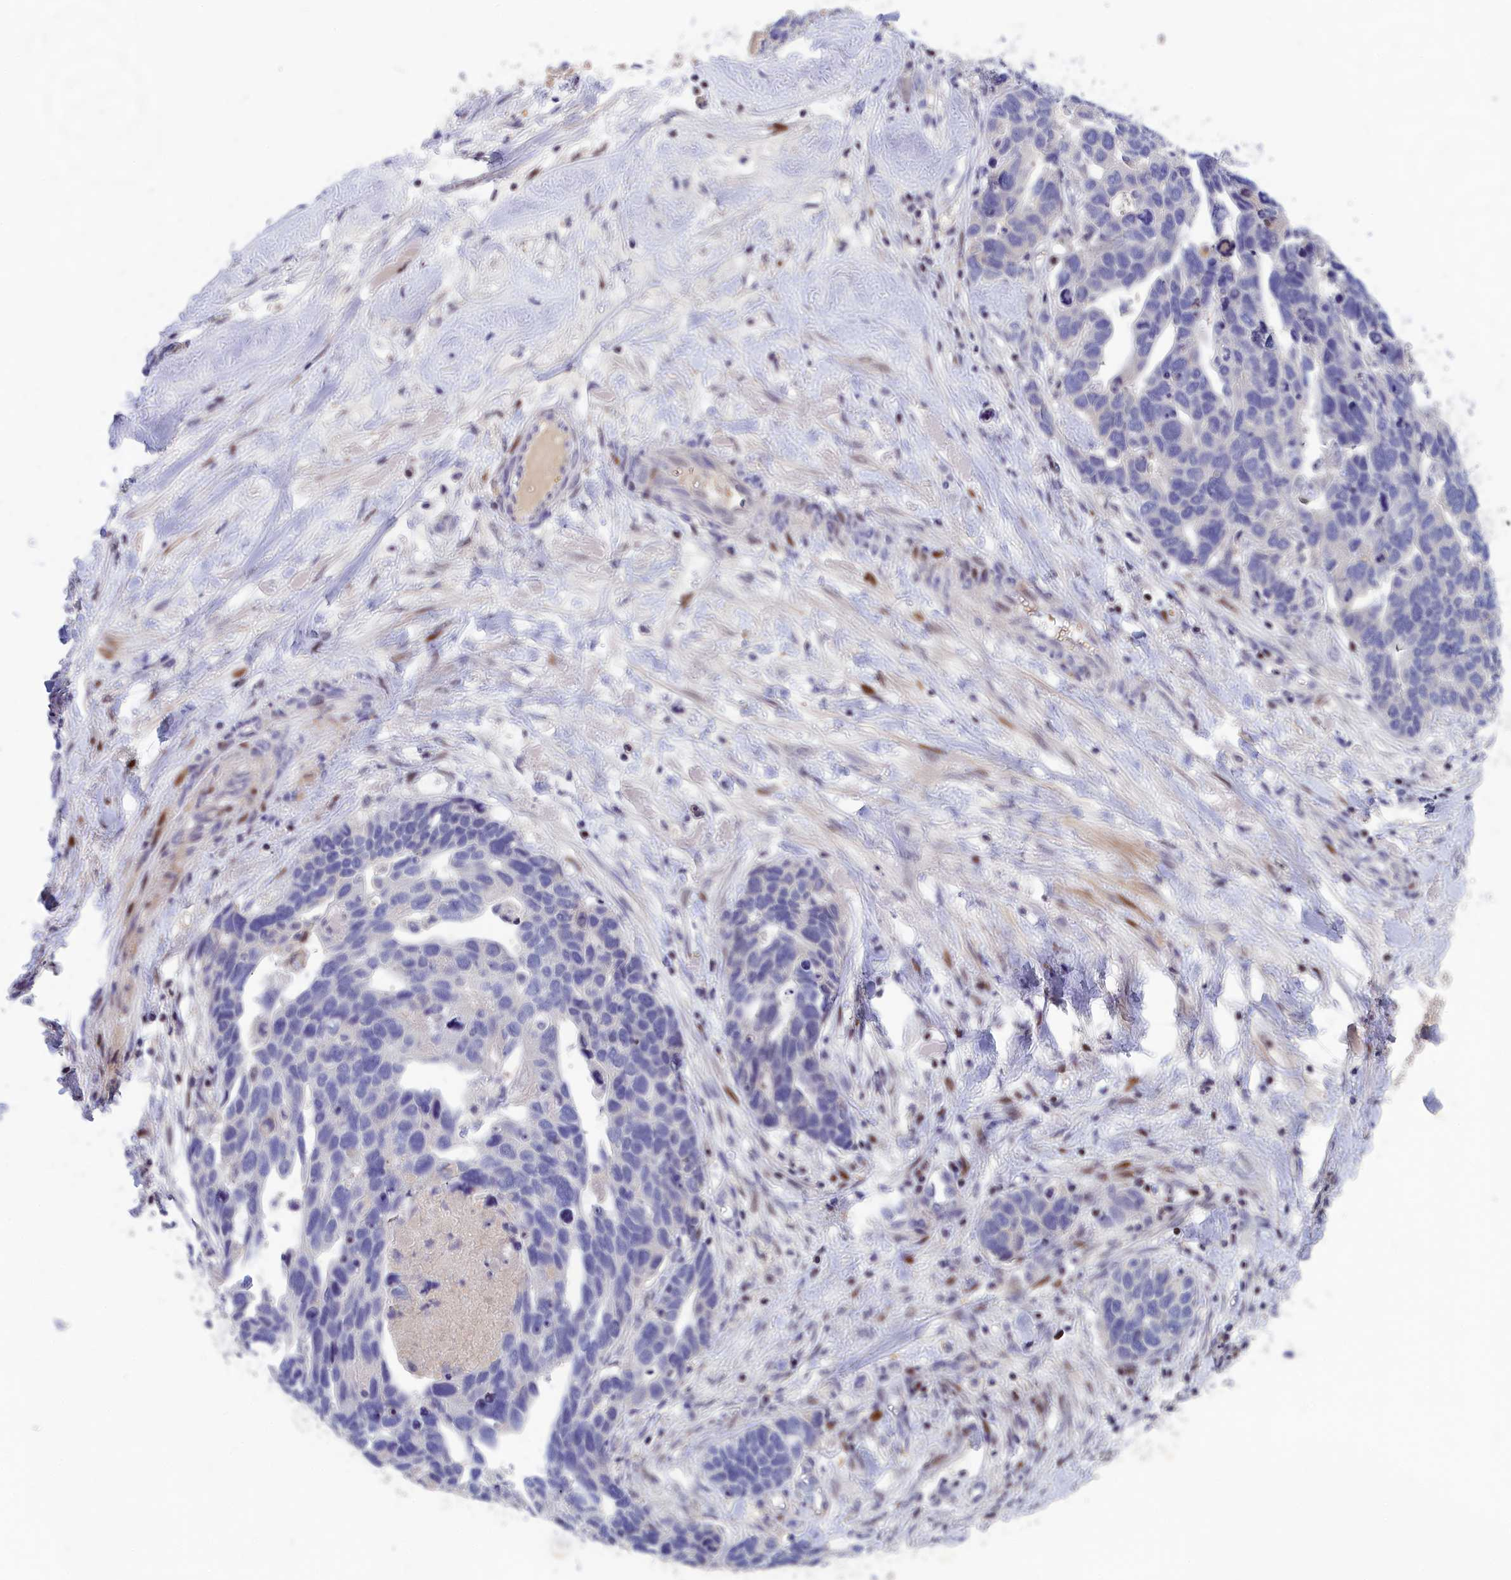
{"staining": {"intensity": "negative", "quantity": "none", "location": "none"}, "tissue": "ovarian cancer", "cell_type": "Tumor cells", "image_type": "cancer", "snomed": [{"axis": "morphology", "description": "Cystadenocarcinoma, serous, NOS"}, {"axis": "topography", "description": "Ovary"}], "caption": "Tumor cells are negative for brown protein staining in ovarian cancer.", "gene": "NKPD1", "patient": {"sex": "female", "age": 54}}